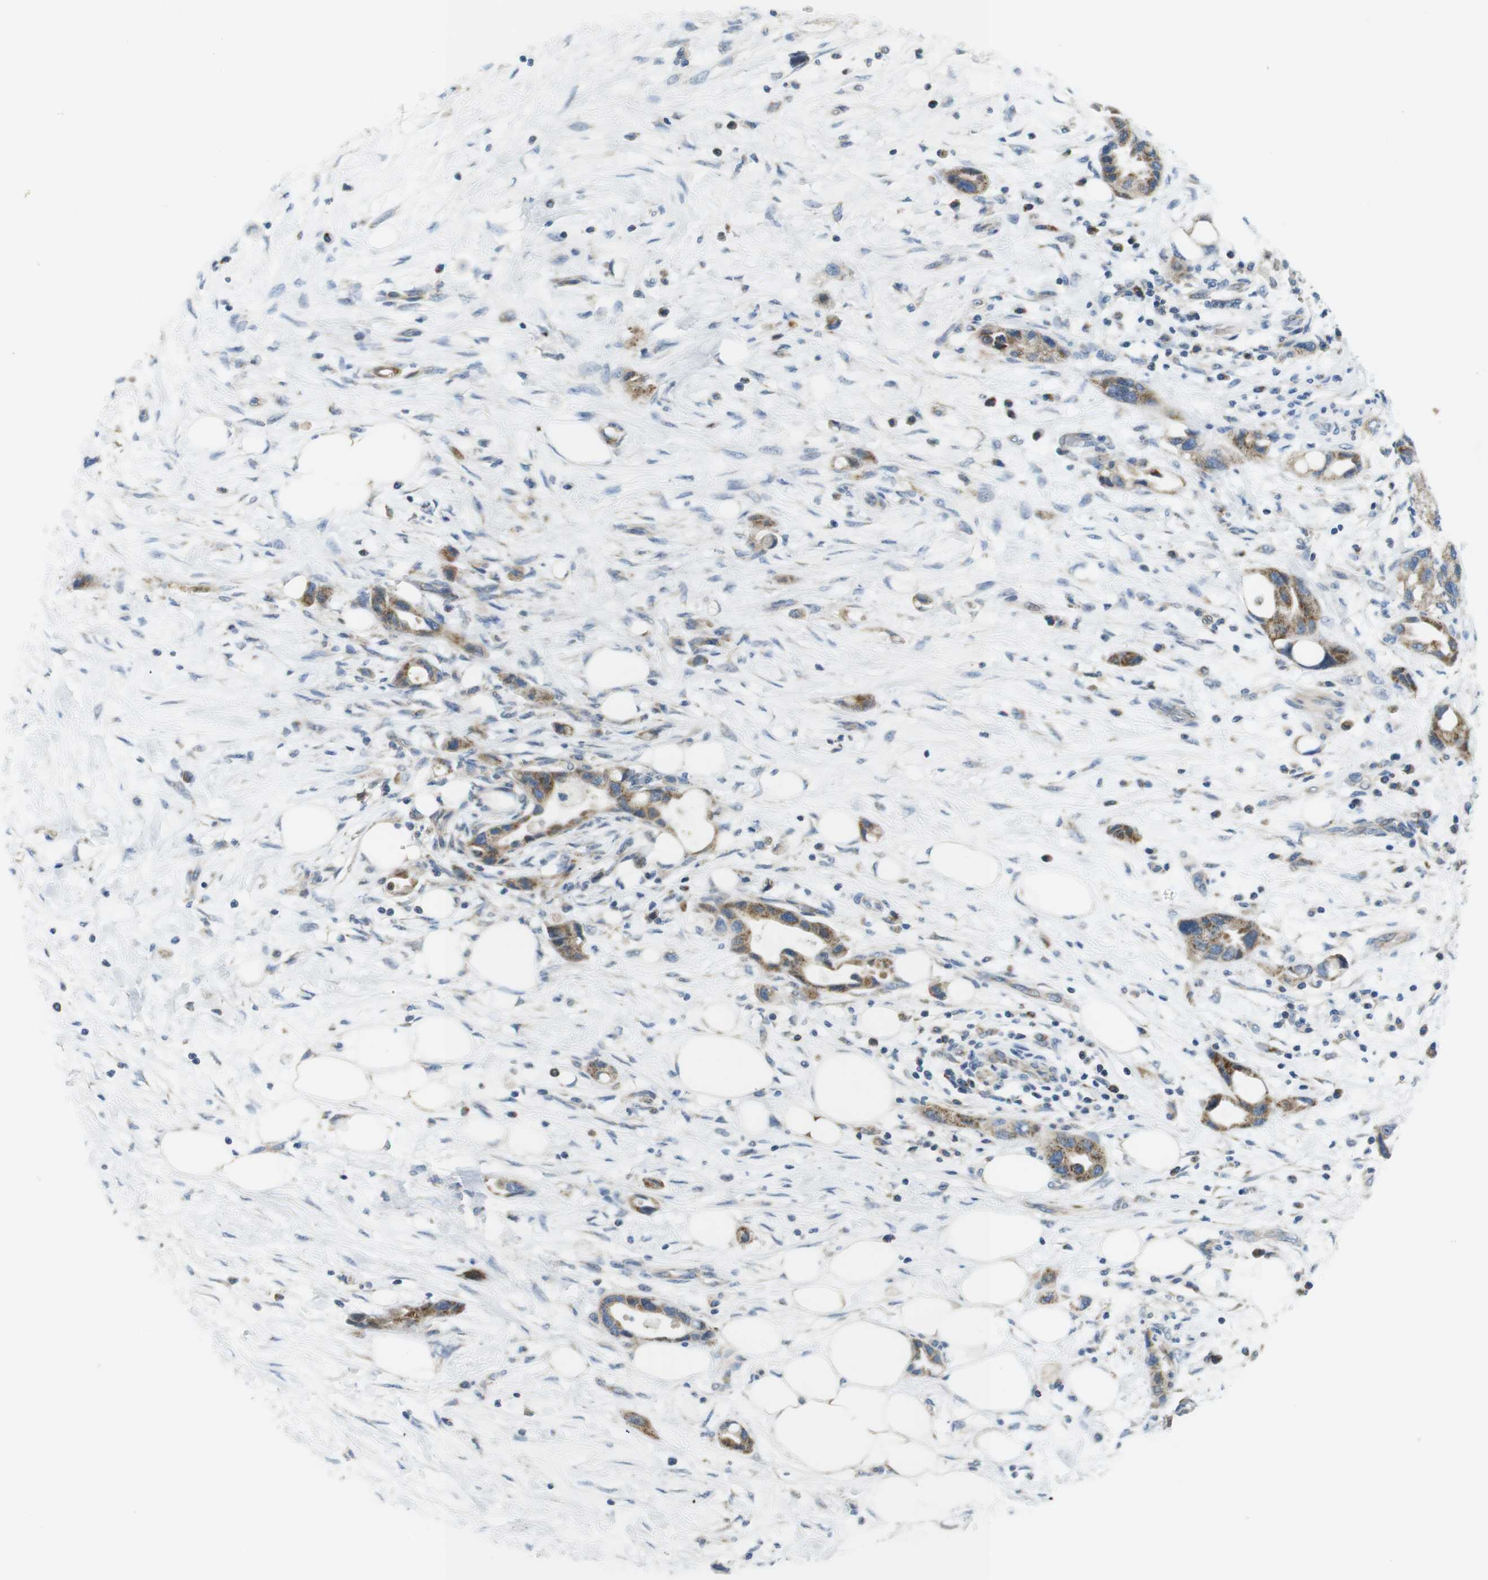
{"staining": {"intensity": "moderate", "quantity": ">75%", "location": "cytoplasmic/membranous"}, "tissue": "pancreatic cancer", "cell_type": "Tumor cells", "image_type": "cancer", "snomed": [{"axis": "morphology", "description": "Adenocarcinoma, NOS"}, {"axis": "topography", "description": "Pancreas"}], "caption": "There is medium levels of moderate cytoplasmic/membranous expression in tumor cells of pancreatic adenocarcinoma, as demonstrated by immunohistochemical staining (brown color).", "gene": "MARCHF1", "patient": {"sex": "female", "age": 57}}